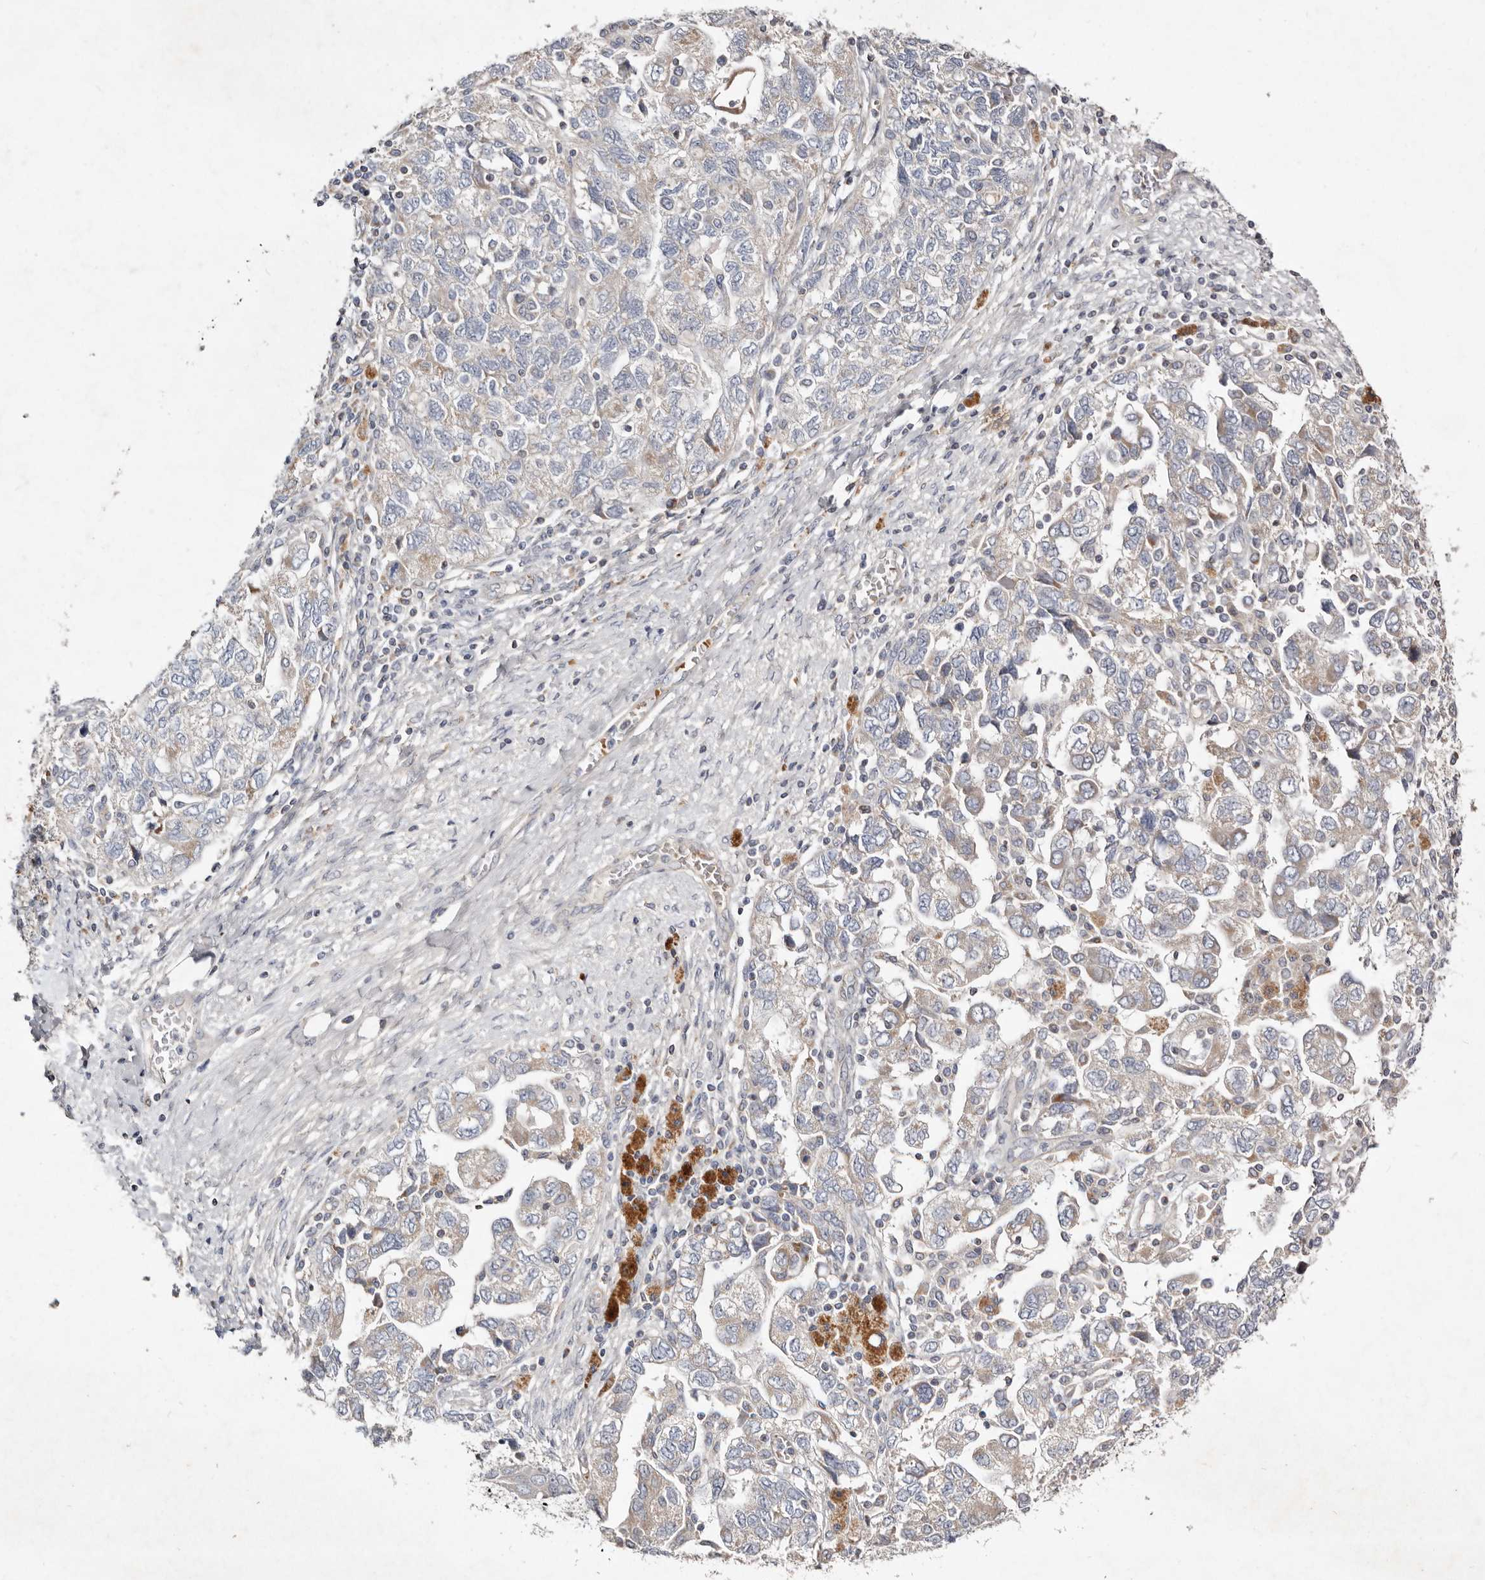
{"staining": {"intensity": "weak", "quantity": "<25%", "location": "cytoplasmic/membranous"}, "tissue": "ovarian cancer", "cell_type": "Tumor cells", "image_type": "cancer", "snomed": [{"axis": "morphology", "description": "Carcinoma, NOS"}, {"axis": "morphology", "description": "Cystadenocarcinoma, serous, NOS"}, {"axis": "topography", "description": "Ovary"}], "caption": "Tumor cells show no significant positivity in ovarian serous cystadenocarcinoma. (DAB (3,3'-diaminobenzidine) IHC visualized using brightfield microscopy, high magnification).", "gene": "SLC25A20", "patient": {"sex": "female", "age": 69}}